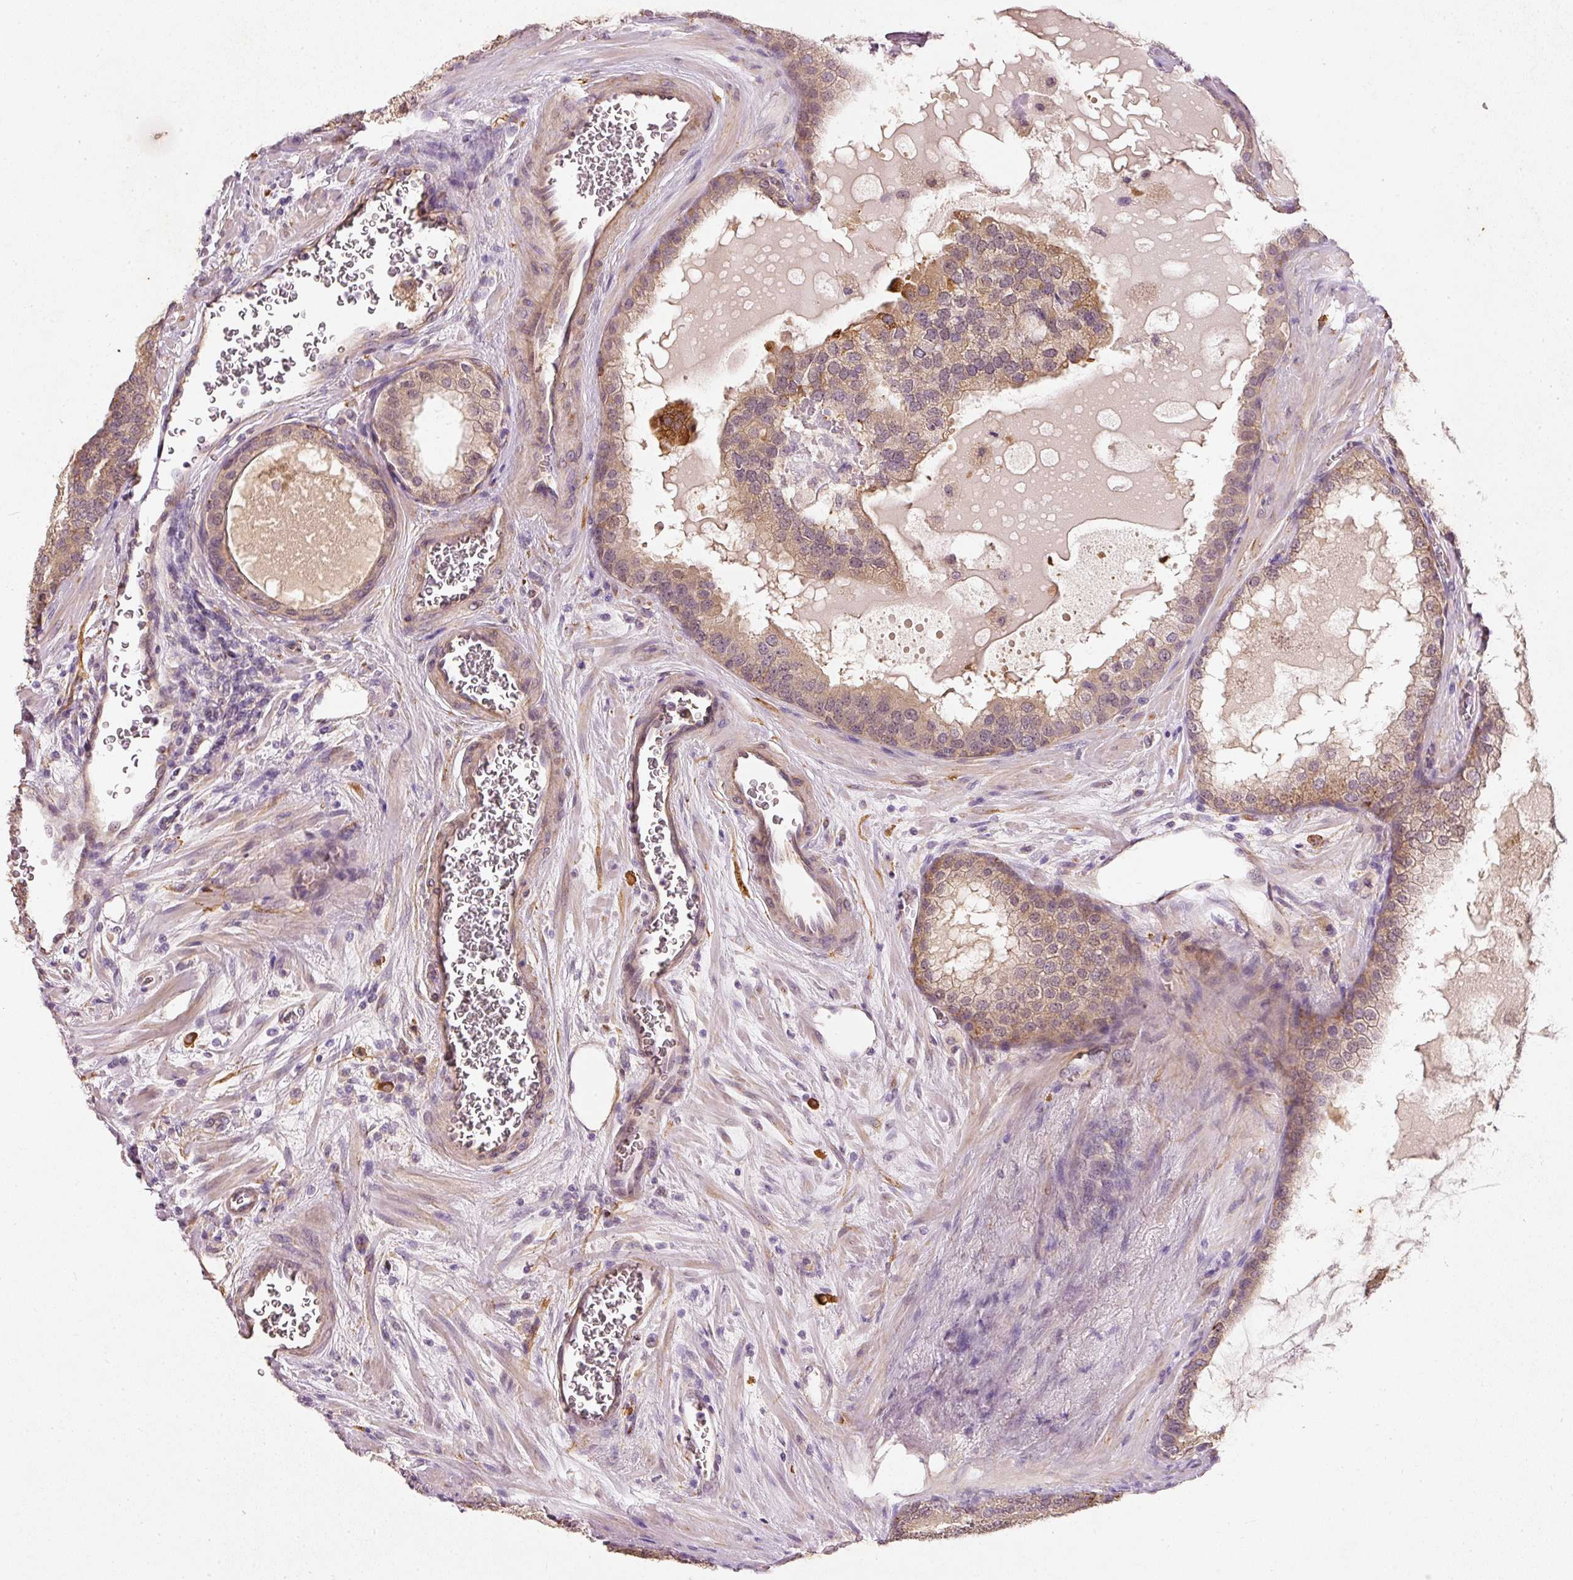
{"staining": {"intensity": "moderate", "quantity": ">75%", "location": "cytoplasmic/membranous"}, "tissue": "prostate cancer", "cell_type": "Tumor cells", "image_type": "cancer", "snomed": [{"axis": "morphology", "description": "Adenocarcinoma, High grade"}, {"axis": "topography", "description": "Prostate"}], "caption": "Immunohistochemistry image of neoplastic tissue: high-grade adenocarcinoma (prostate) stained using immunohistochemistry (IHC) reveals medium levels of moderate protein expression localized specifically in the cytoplasmic/membranous of tumor cells, appearing as a cytoplasmic/membranous brown color.", "gene": "RGL2", "patient": {"sex": "male", "age": 55}}